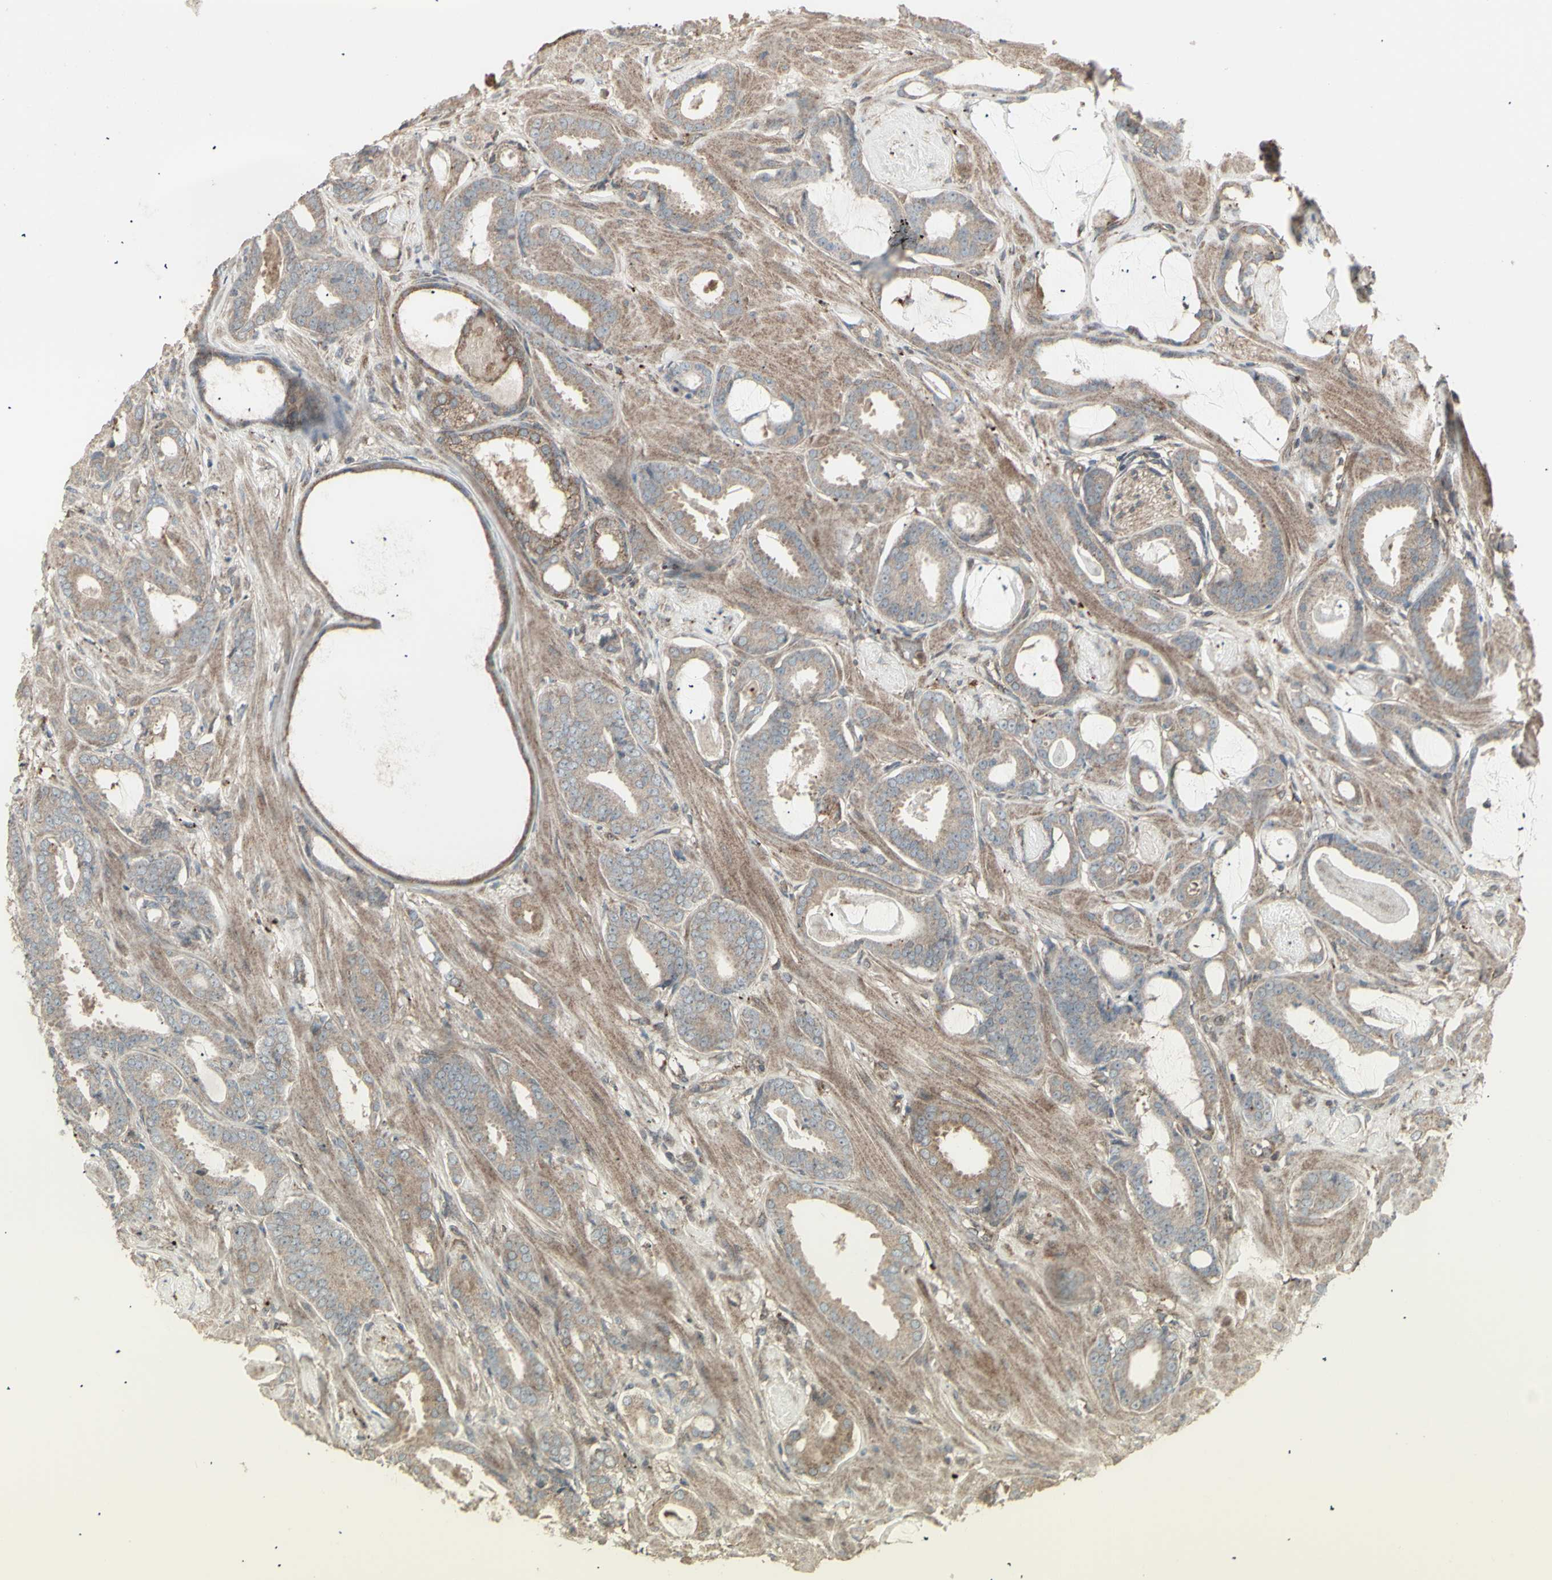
{"staining": {"intensity": "moderate", "quantity": ">75%", "location": "cytoplasmic/membranous"}, "tissue": "prostate cancer", "cell_type": "Tumor cells", "image_type": "cancer", "snomed": [{"axis": "morphology", "description": "Adenocarcinoma, Low grade"}, {"axis": "topography", "description": "Prostate"}], "caption": "Immunohistochemistry (IHC) histopathology image of neoplastic tissue: adenocarcinoma (low-grade) (prostate) stained using immunohistochemistry displays medium levels of moderate protein expression localized specifically in the cytoplasmic/membranous of tumor cells, appearing as a cytoplasmic/membranous brown color.", "gene": "RNASEL", "patient": {"sex": "male", "age": 53}}